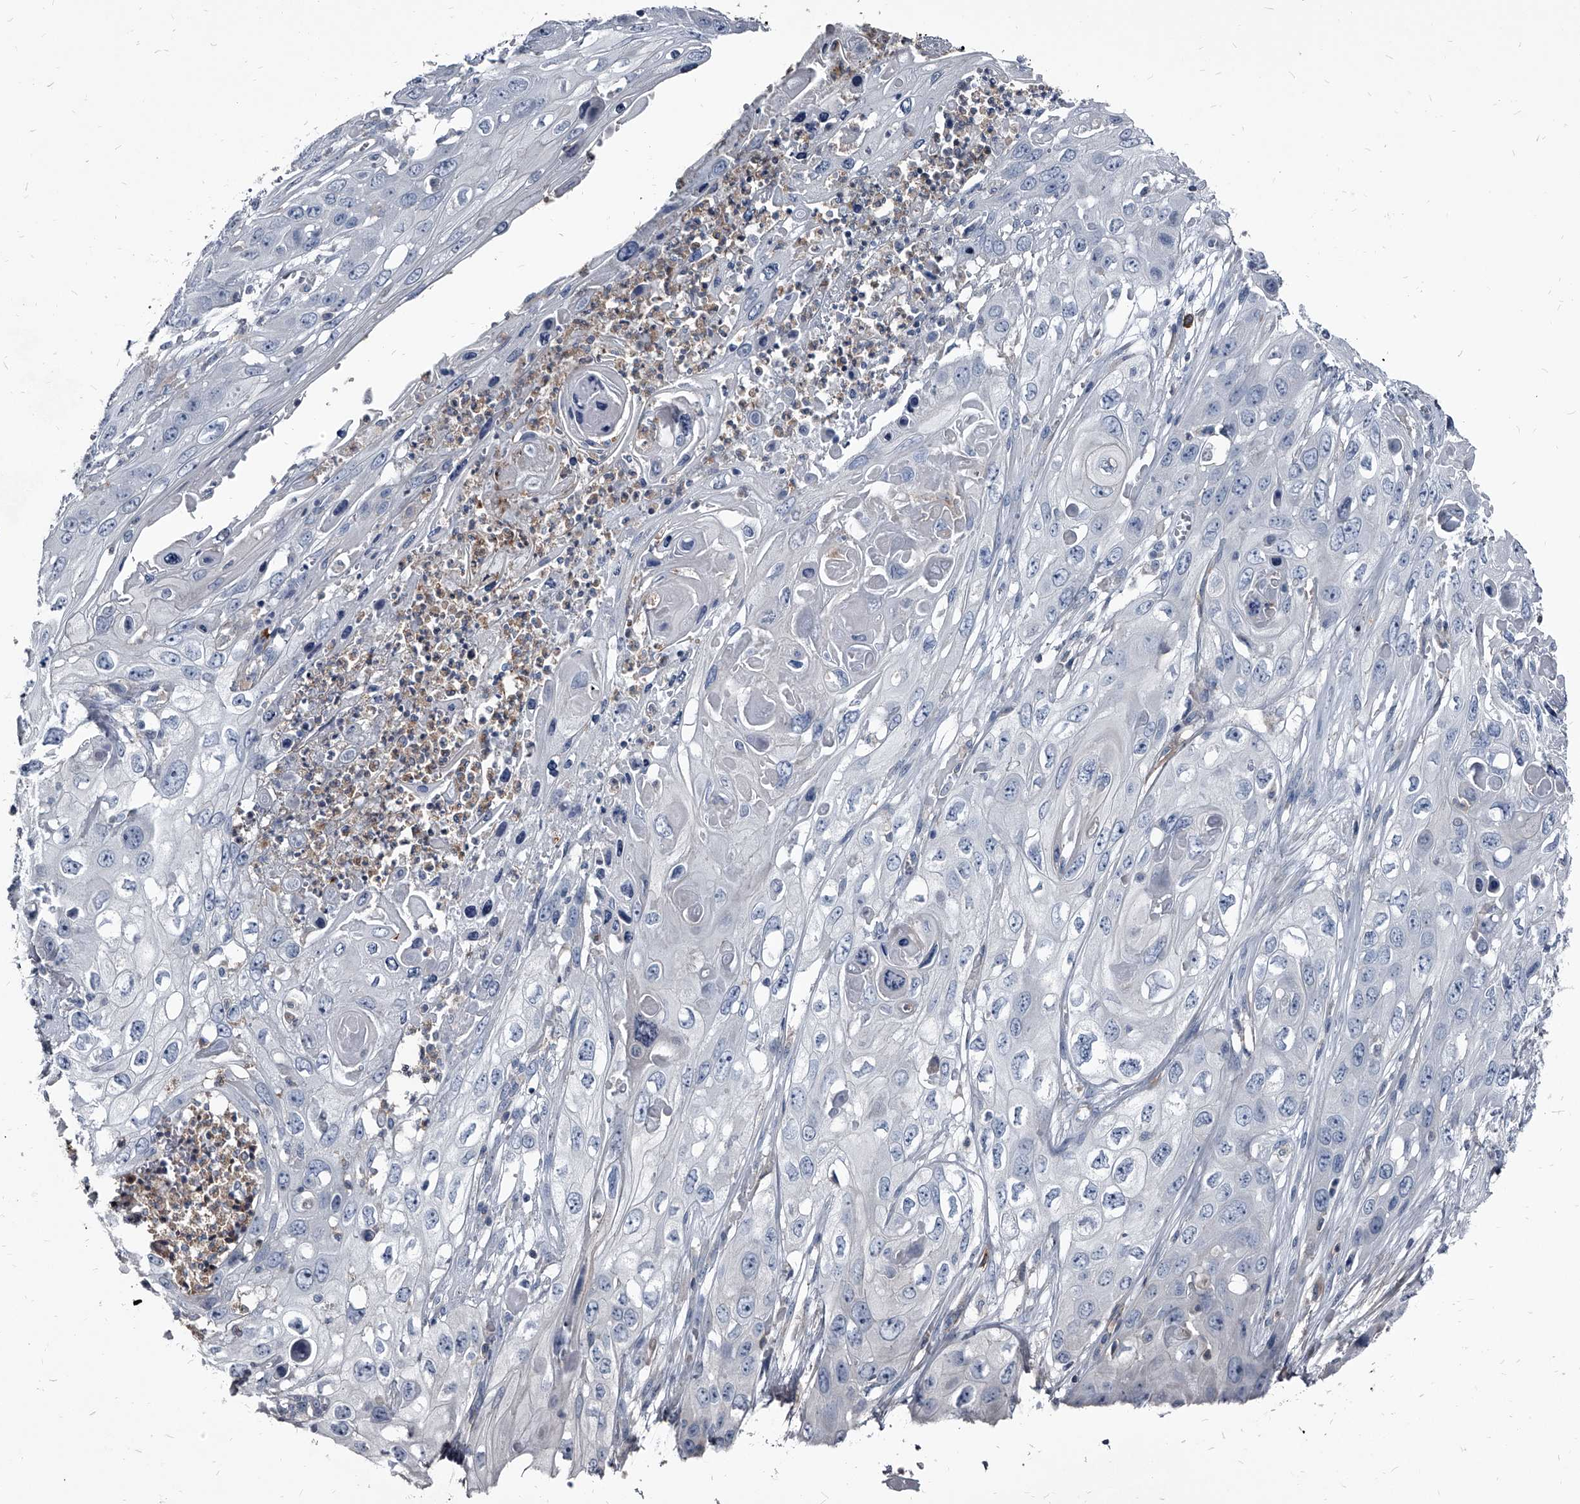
{"staining": {"intensity": "negative", "quantity": "none", "location": "none"}, "tissue": "skin cancer", "cell_type": "Tumor cells", "image_type": "cancer", "snomed": [{"axis": "morphology", "description": "Squamous cell carcinoma, NOS"}, {"axis": "topography", "description": "Skin"}], "caption": "The histopathology image displays no significant positivity in tumor cells of skin cancer (squamous cell carcinoma).", "gene": "PGLYRP3", "patient": {"sex": "male", "age": 55}}